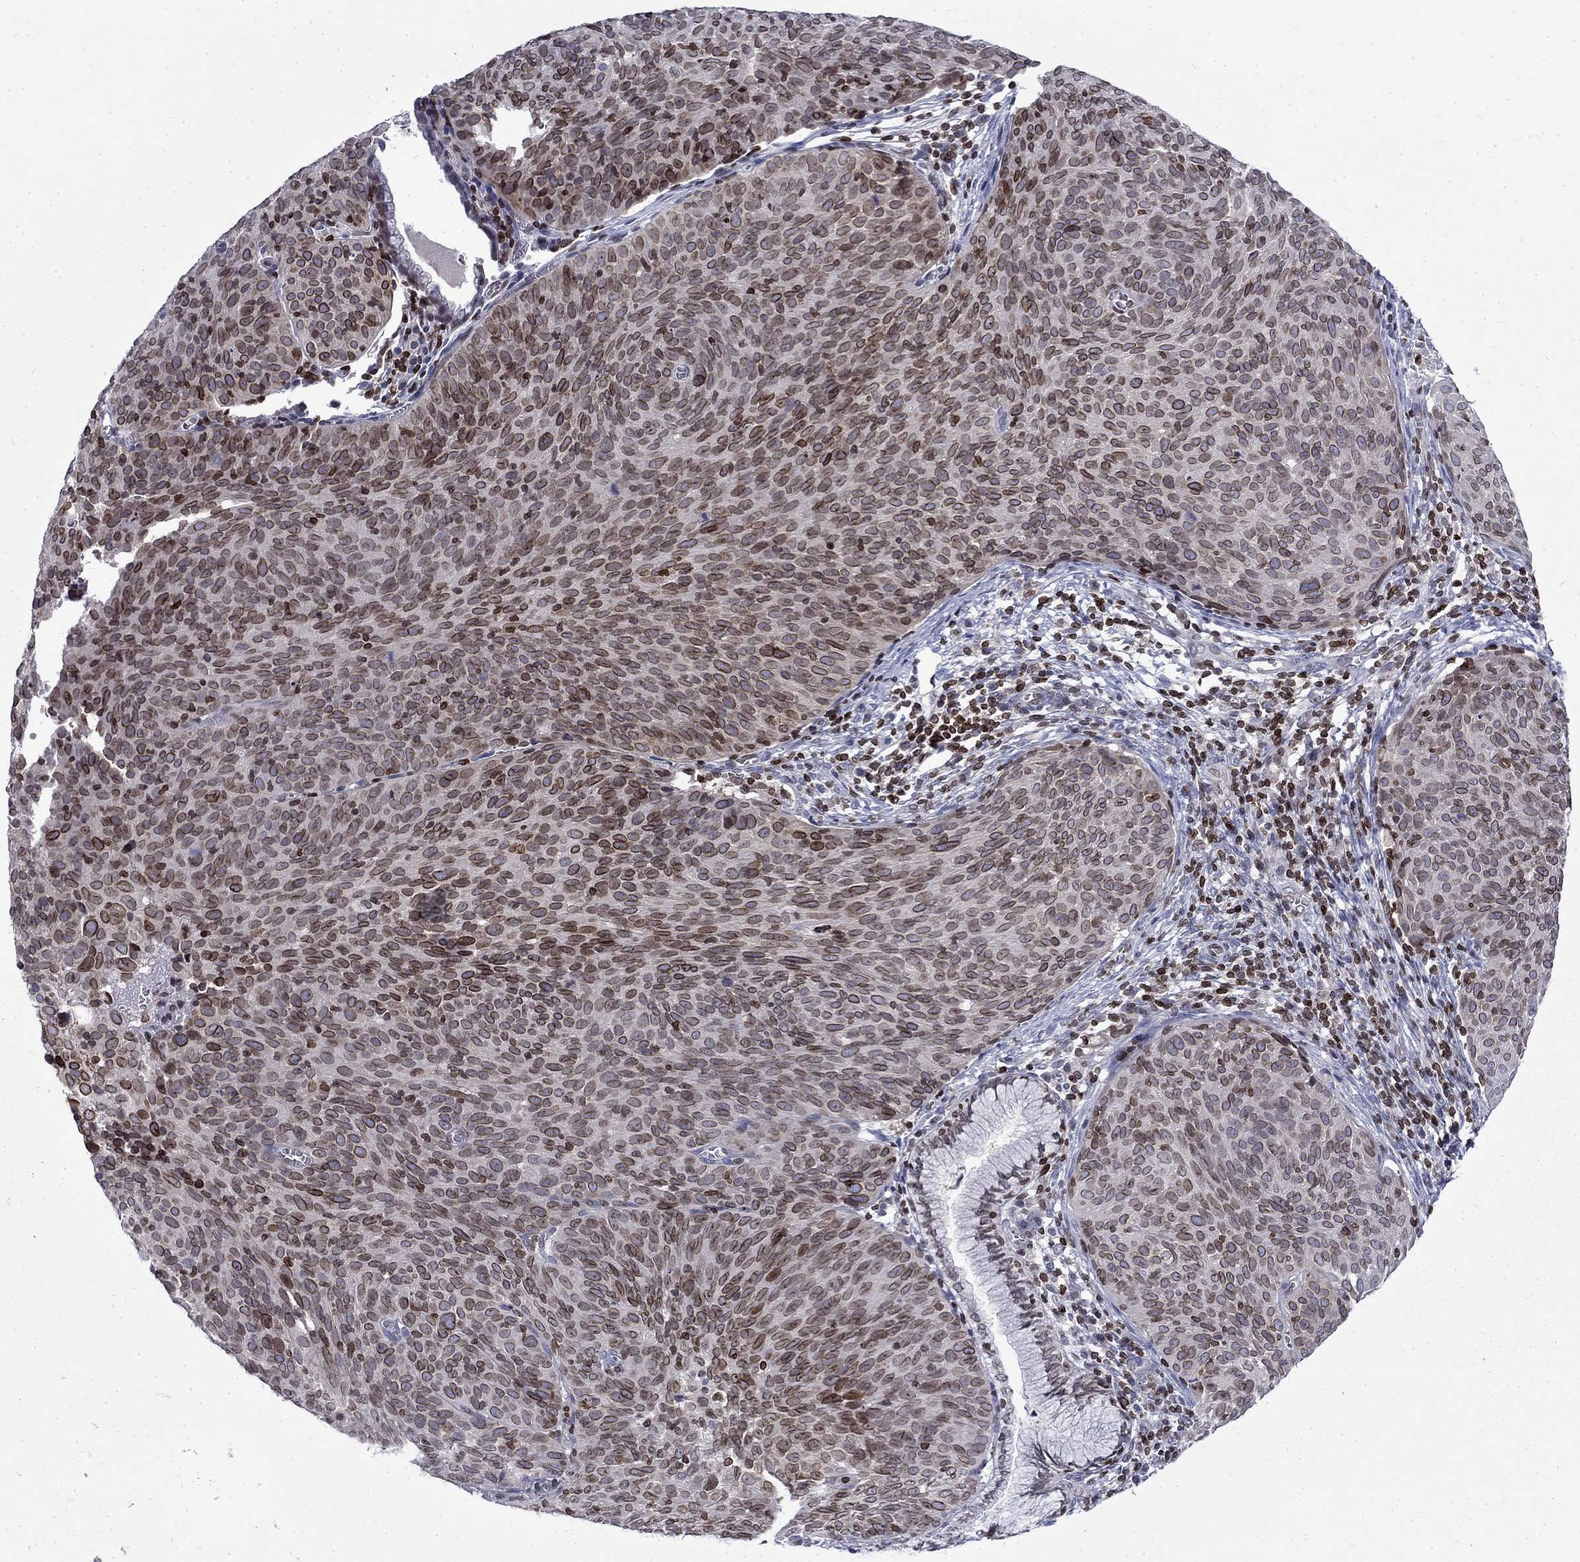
{"staining": {"intensity": "moderate", "quantity": ">75%", "location": "cytoplasmic/membranous,nuclear"}, "tissue": "cervical cancer", "cell_type": "Tumor cells", "image_type": "cancer", "snomed": [{"axis": "morphology", "description": "Squamous cell carcinoma, NOS"}, {"axis": "topography", "description": "Cervix"}], "caption": "Human cervical cancer (squamous cell carcinoma) stained with a protein marker demonstrates moderate staining in tumor cells.", "gene": "SLA", "patient": {"sex": "female", "age": 39}}